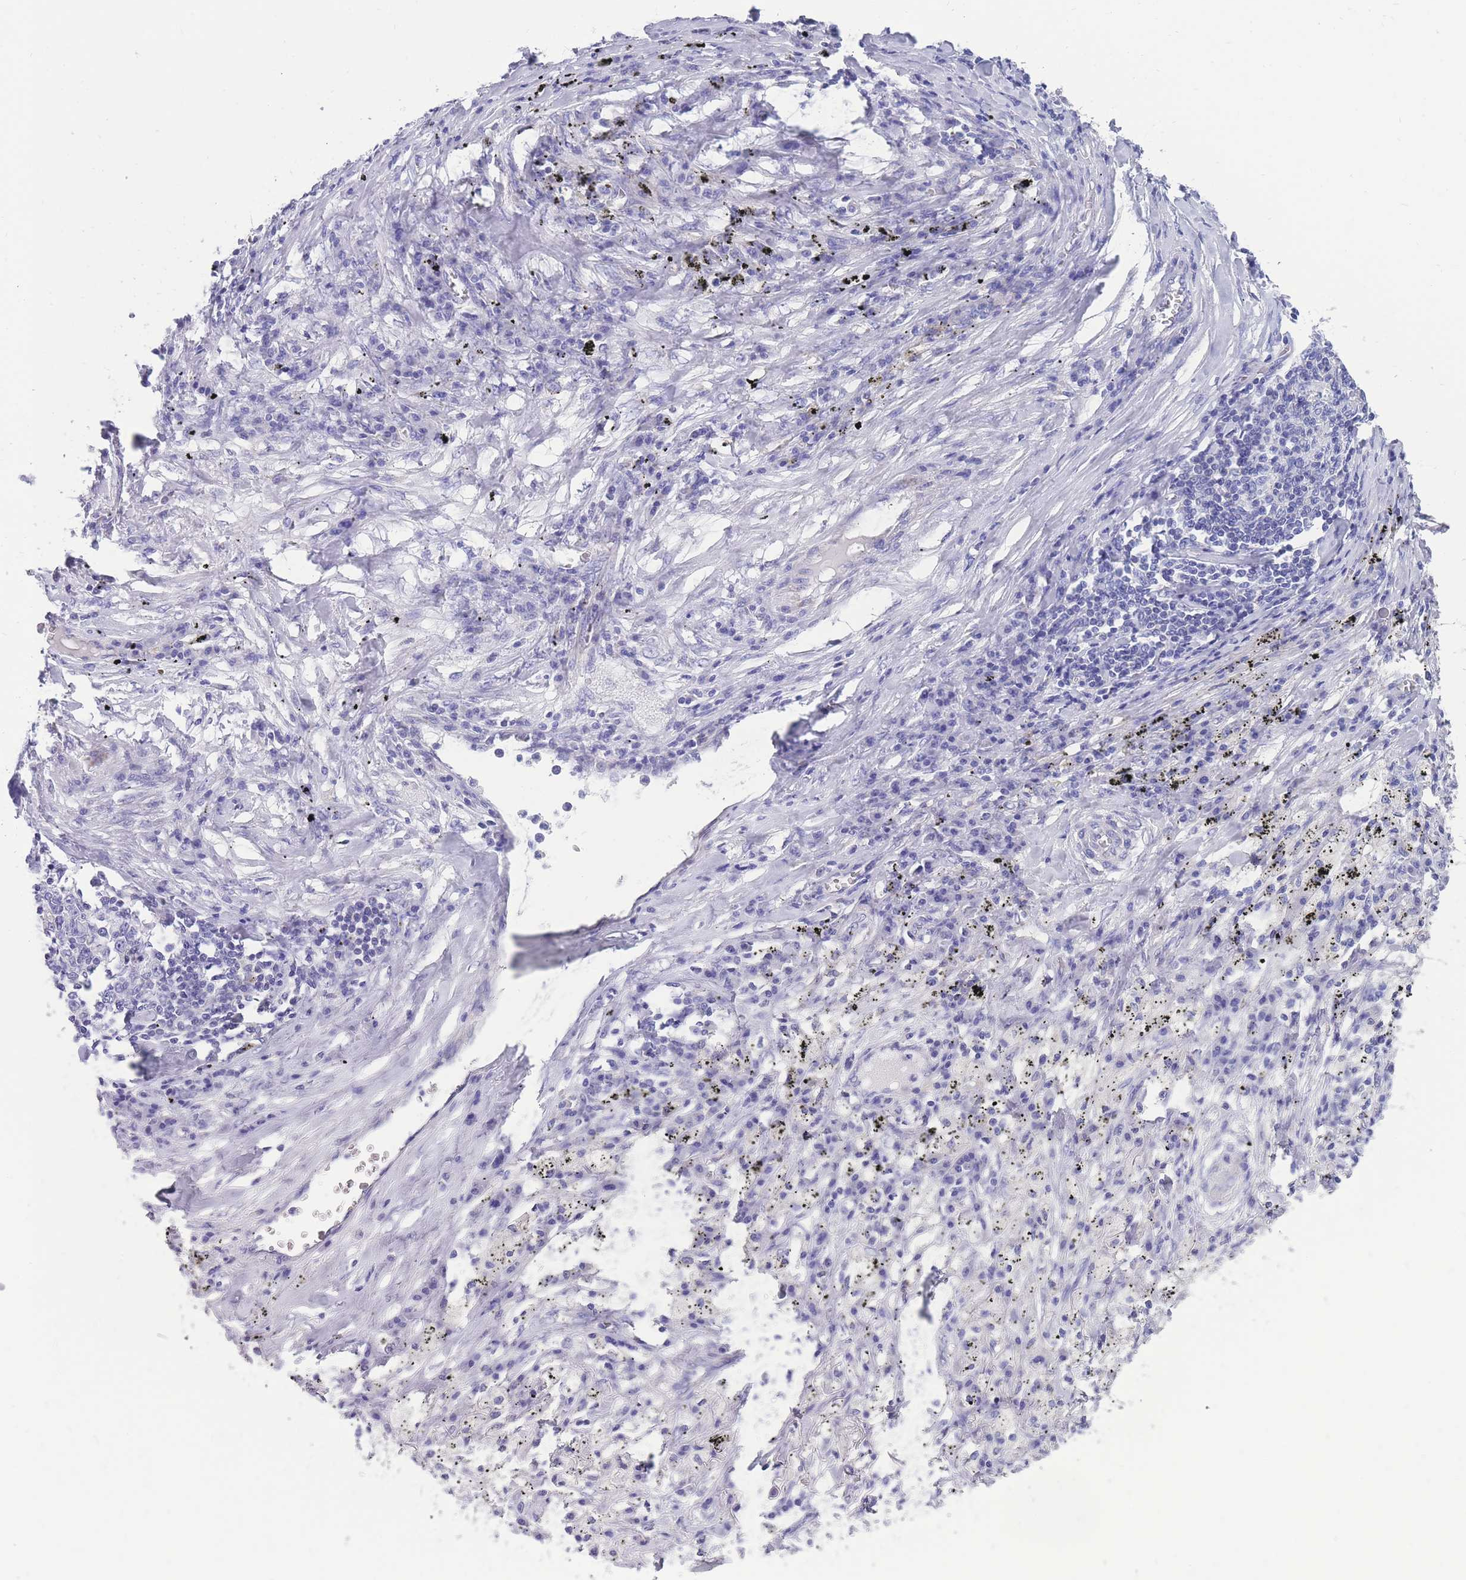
{"staining": {"intensity": "negative", "quantity": "none", "location": "none"}, "tissue": "lung cancer", "cell_type": "Tumor cells", "image_type": "cancer", "snomed": [{"axis": "morphology", "description": "Squamous cell carcinoma, NOS"}, {"axis": "topography", "description": "Lung"}], "caption": "Photomicrograph shows no protein expression in tumor cells of lung cancer tissue.", "gene": "INTS2", "patient": {"sex": "female", "age": 63}}